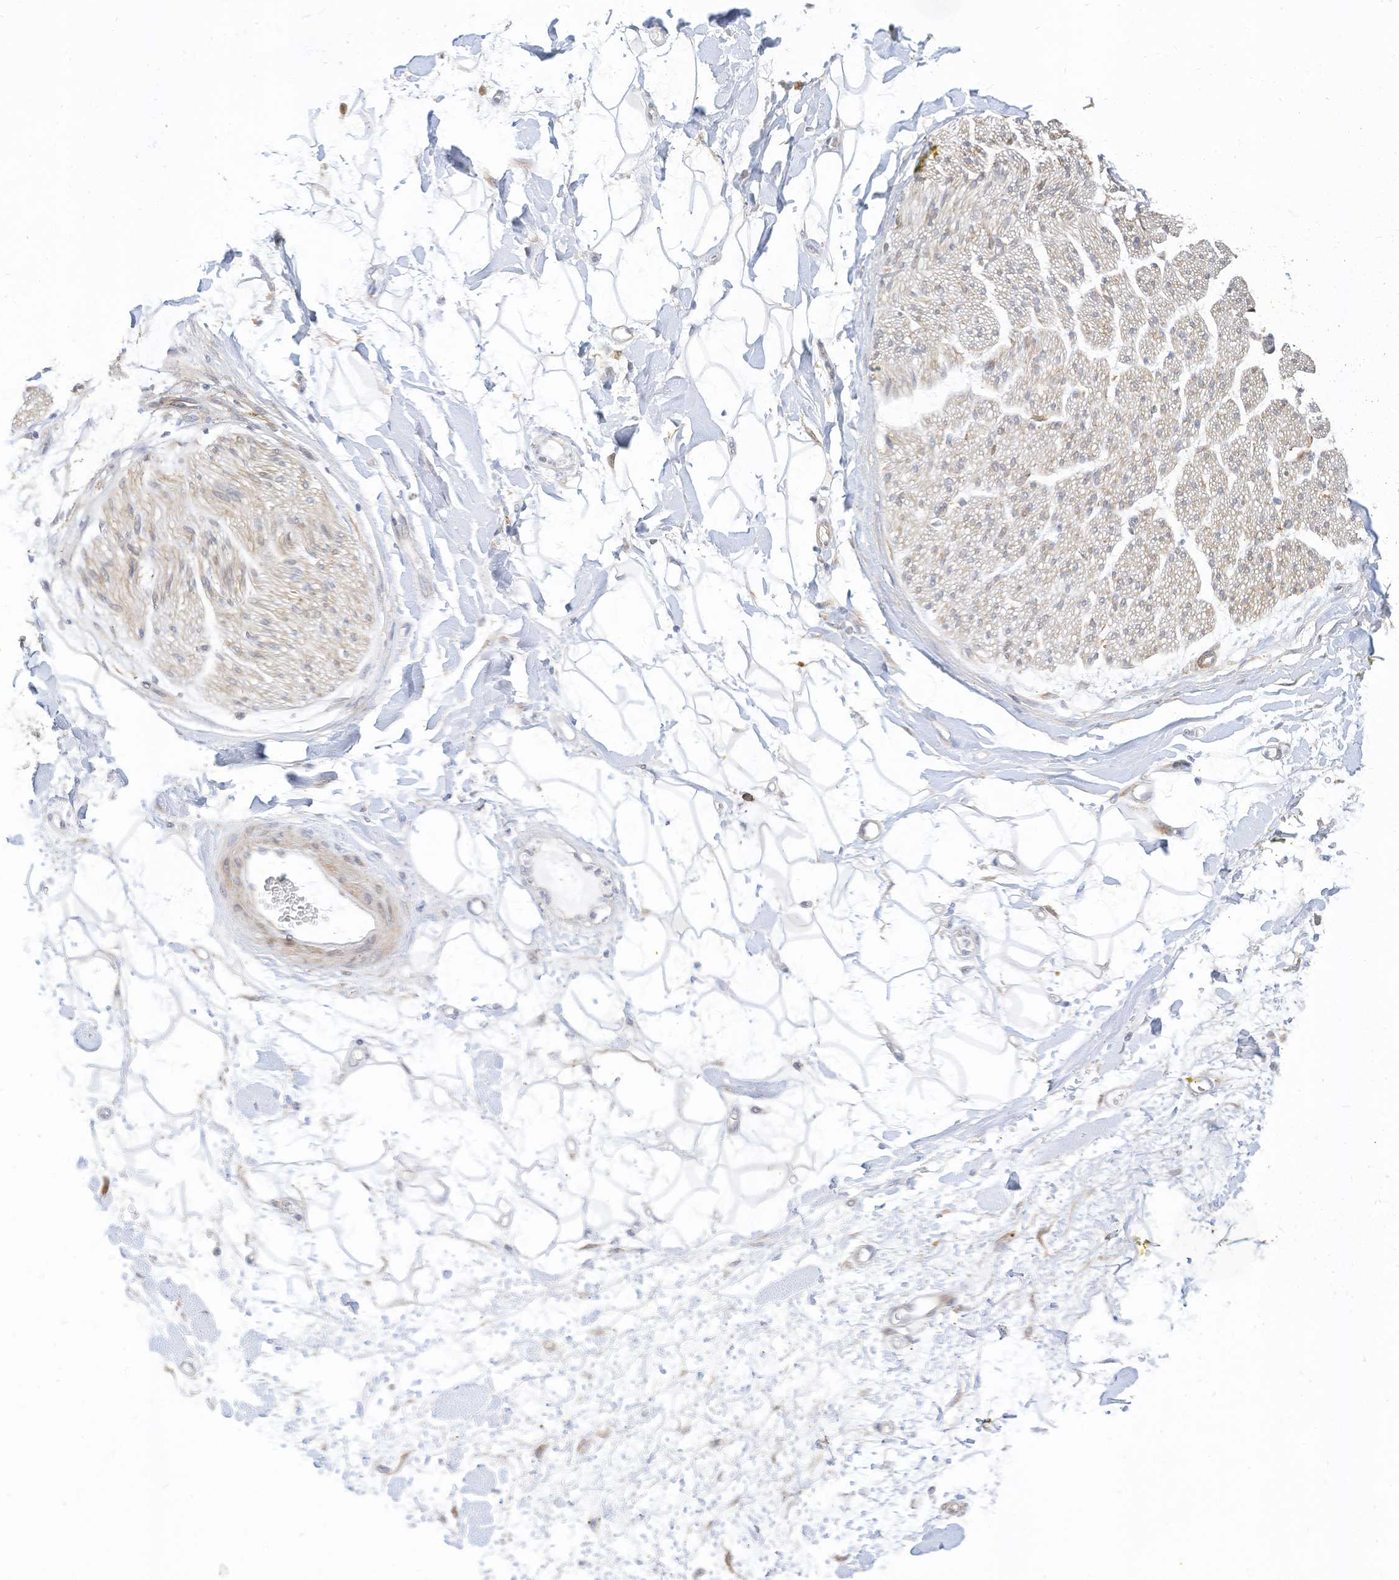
{"staining": {"intensity": "negative", "quantity": "none", "location": "none"}, "tissue": "adipose tissue", "cell_type": "Adipocytes", "image_type": "normal", "snomed": [{"axis": "morphology", "description": "Normal tissue, NOS"}, {"axis": "morphology", "description": "Adenocarcinoma, NOS"}, {"axis": "topography", "description": "Pancreas"}, {"axis": "topography", "description": "Peripheral nerve tissue"}], "caption": "This is an immunohistochemistry (IHC) histopathology image of benign human adipose tissue. There is no positivity in adipocytes.", "gene": "ATP13A1", "patient": {"sex": "male", "age": 59}}